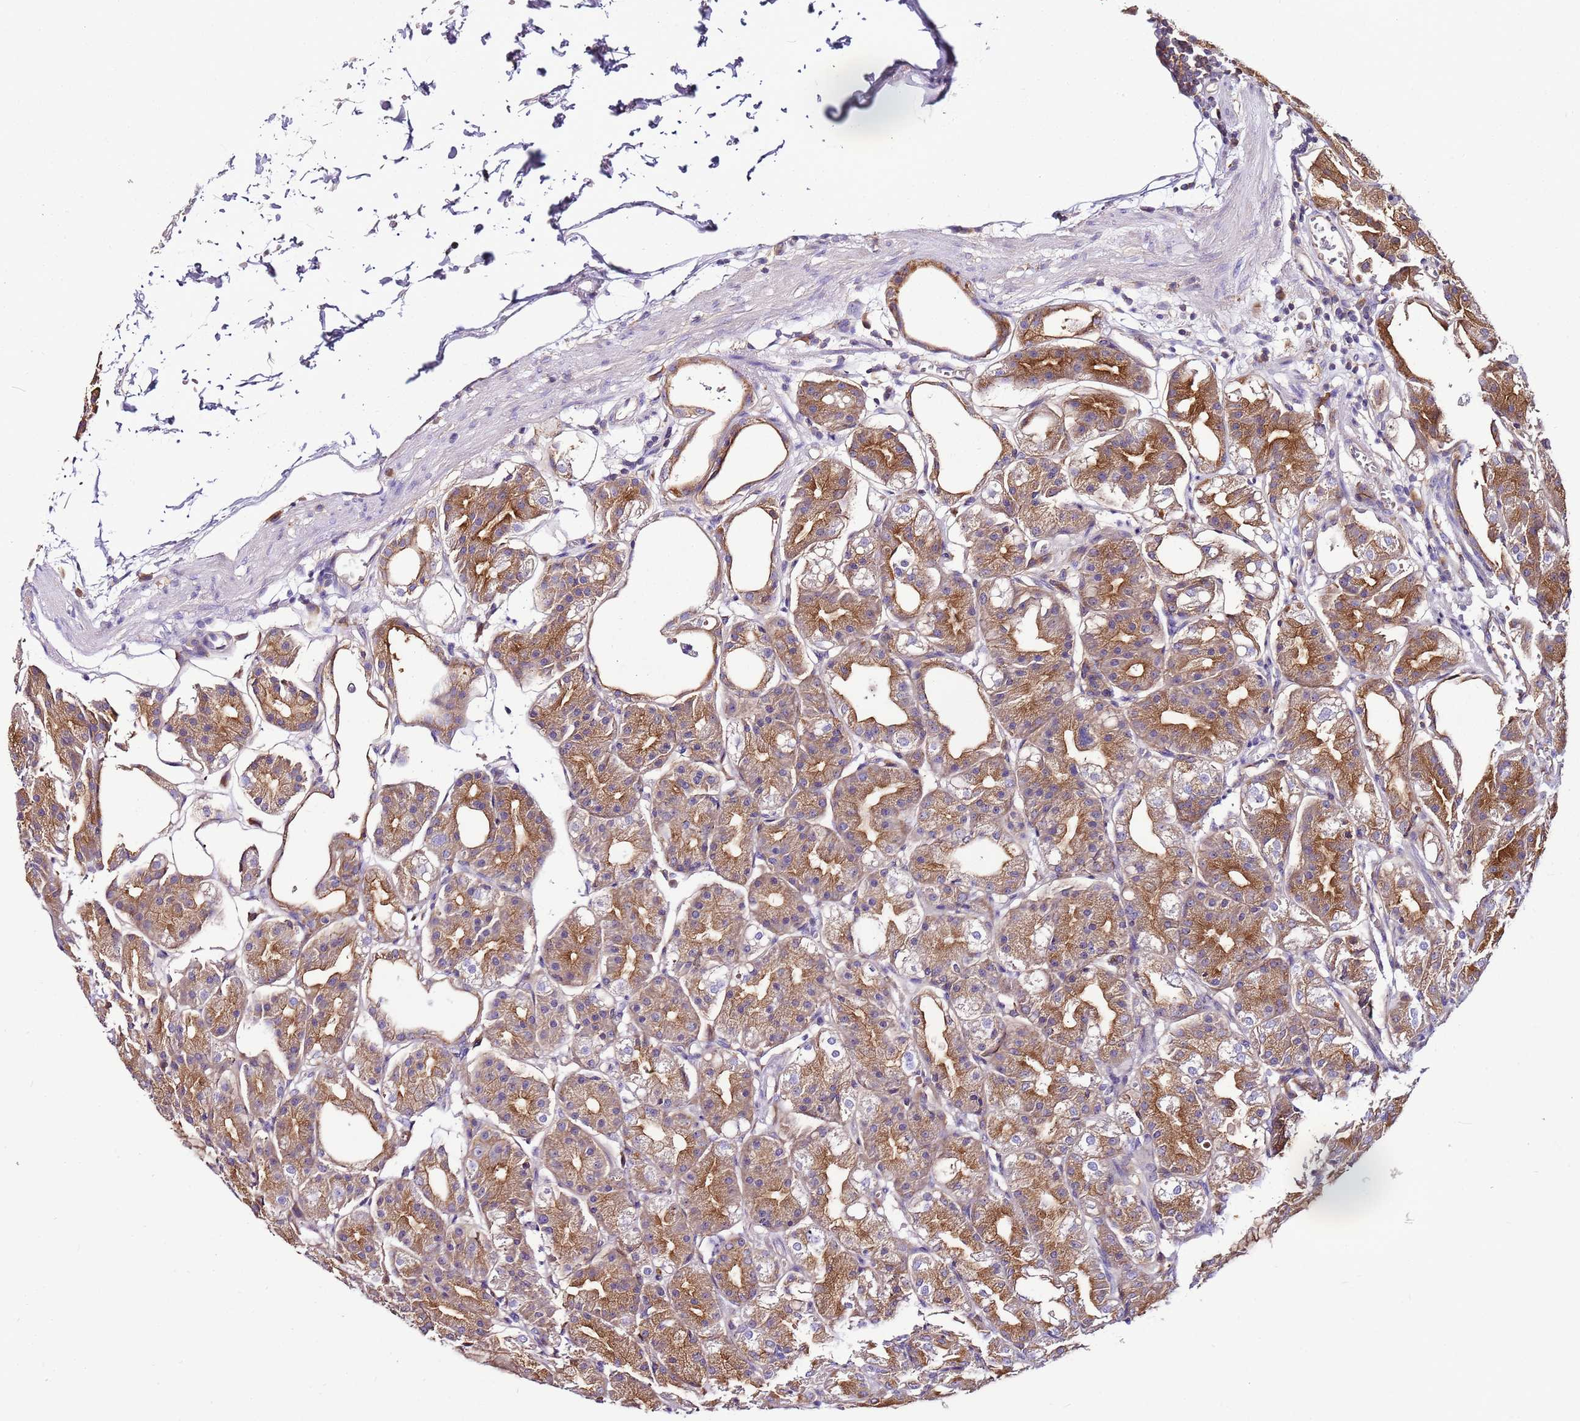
{"staining": {"intensity": "moderate", "quantity": ">75%", "location": "cytoplasmic/membranous"}, "tissue": "stomach", "cell_type": "Glandular cells", "image_type": "normal", "snomed": [{"axis": "morphology", "description": "Normal tissue, NOS"}, {"axis": "topography", "description": "Stomach, lower"}], "caption": "A brown stain shows moderate cytoplasmic/membranous expression of a protein in glandular cells of unremarkable human stomach. (IHC, brightfield microscopy, high magnification).", "gene": "ATXN2L", "patient": {"sex": "male", "age": 71}}